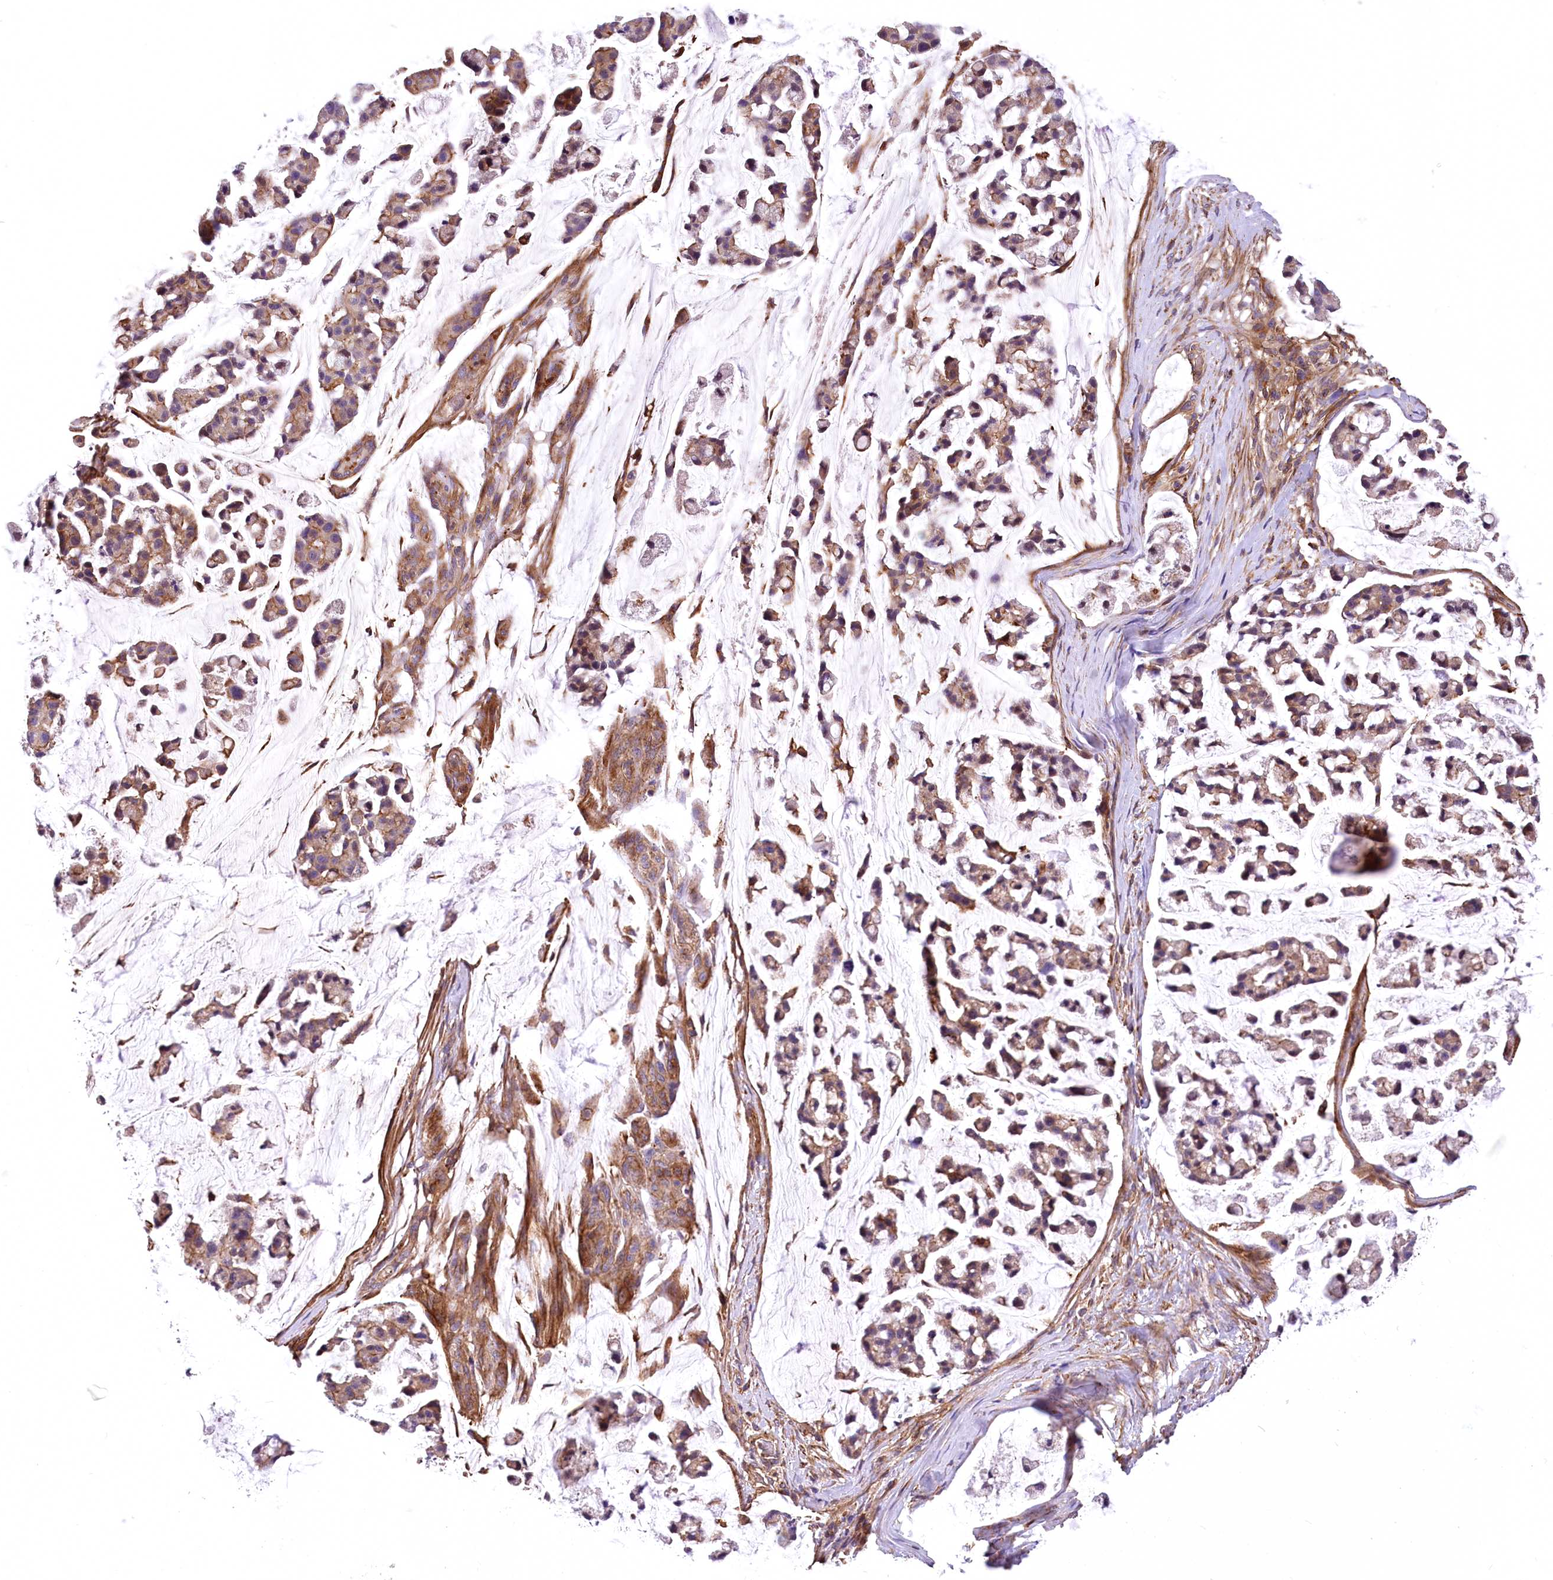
{"staining": {"intensity": "moderate", "quantity": "25%-75%", "location": "cytoplasmic/membranous"}, "tissue": "stomach cancer", "cell_type": "Tumor cells", "image_type": "cancer", "snomed": [{"axis": "morphology", "description": "Adenocarcinoma, NOS"}, {"axis": "topography", "description": "Stomach, lower"}], "caption": "Protein staining shows moderate cytoplasmic/membranous positivity in approximately 25%-75% of tumor cells in stomach adenocarcinoma.", "gene": "DPP3", "patient": {"sex": "male", "age": 67}}